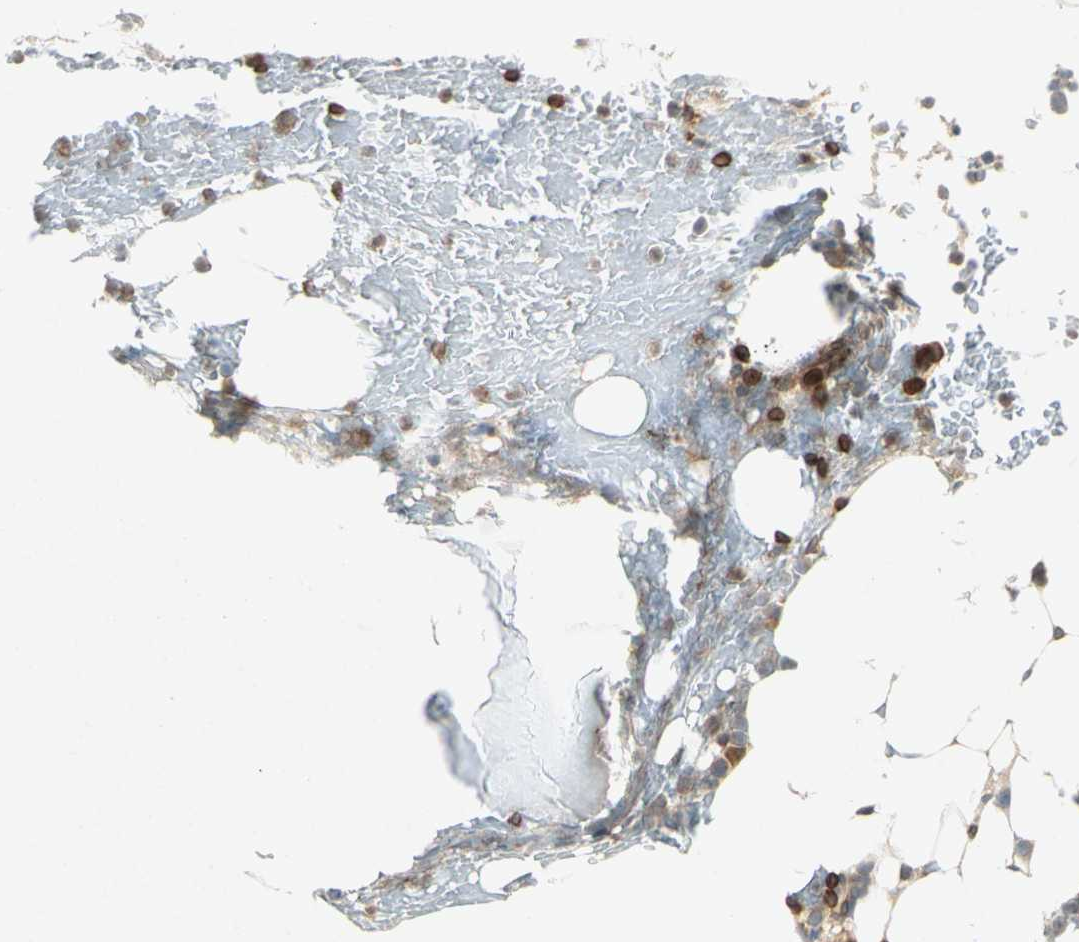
{"staining": {"intensity": "strong", "quantity": "25%-75%", "location": "cytoplasmic/membranous,nuclear"}, "tissue": "bone marrow", "cell_type": "Hematopoietic cells", "image_type": "normal", "snomed": [{"axis": "morphology", "description": "Normal tissue, NOS"}, {"axis": "topography", "description": "Bone marrow"}], "caption": "This micrograph demonstrates immunohistochemistry staining of benign human bone marrow, with high strong cytoplasmic/membranous,nuclear staining in about 25%-75% of hematopoietic cells.", "gene": "TAPBP", "patient": {"sex": "female", "age": 66}}